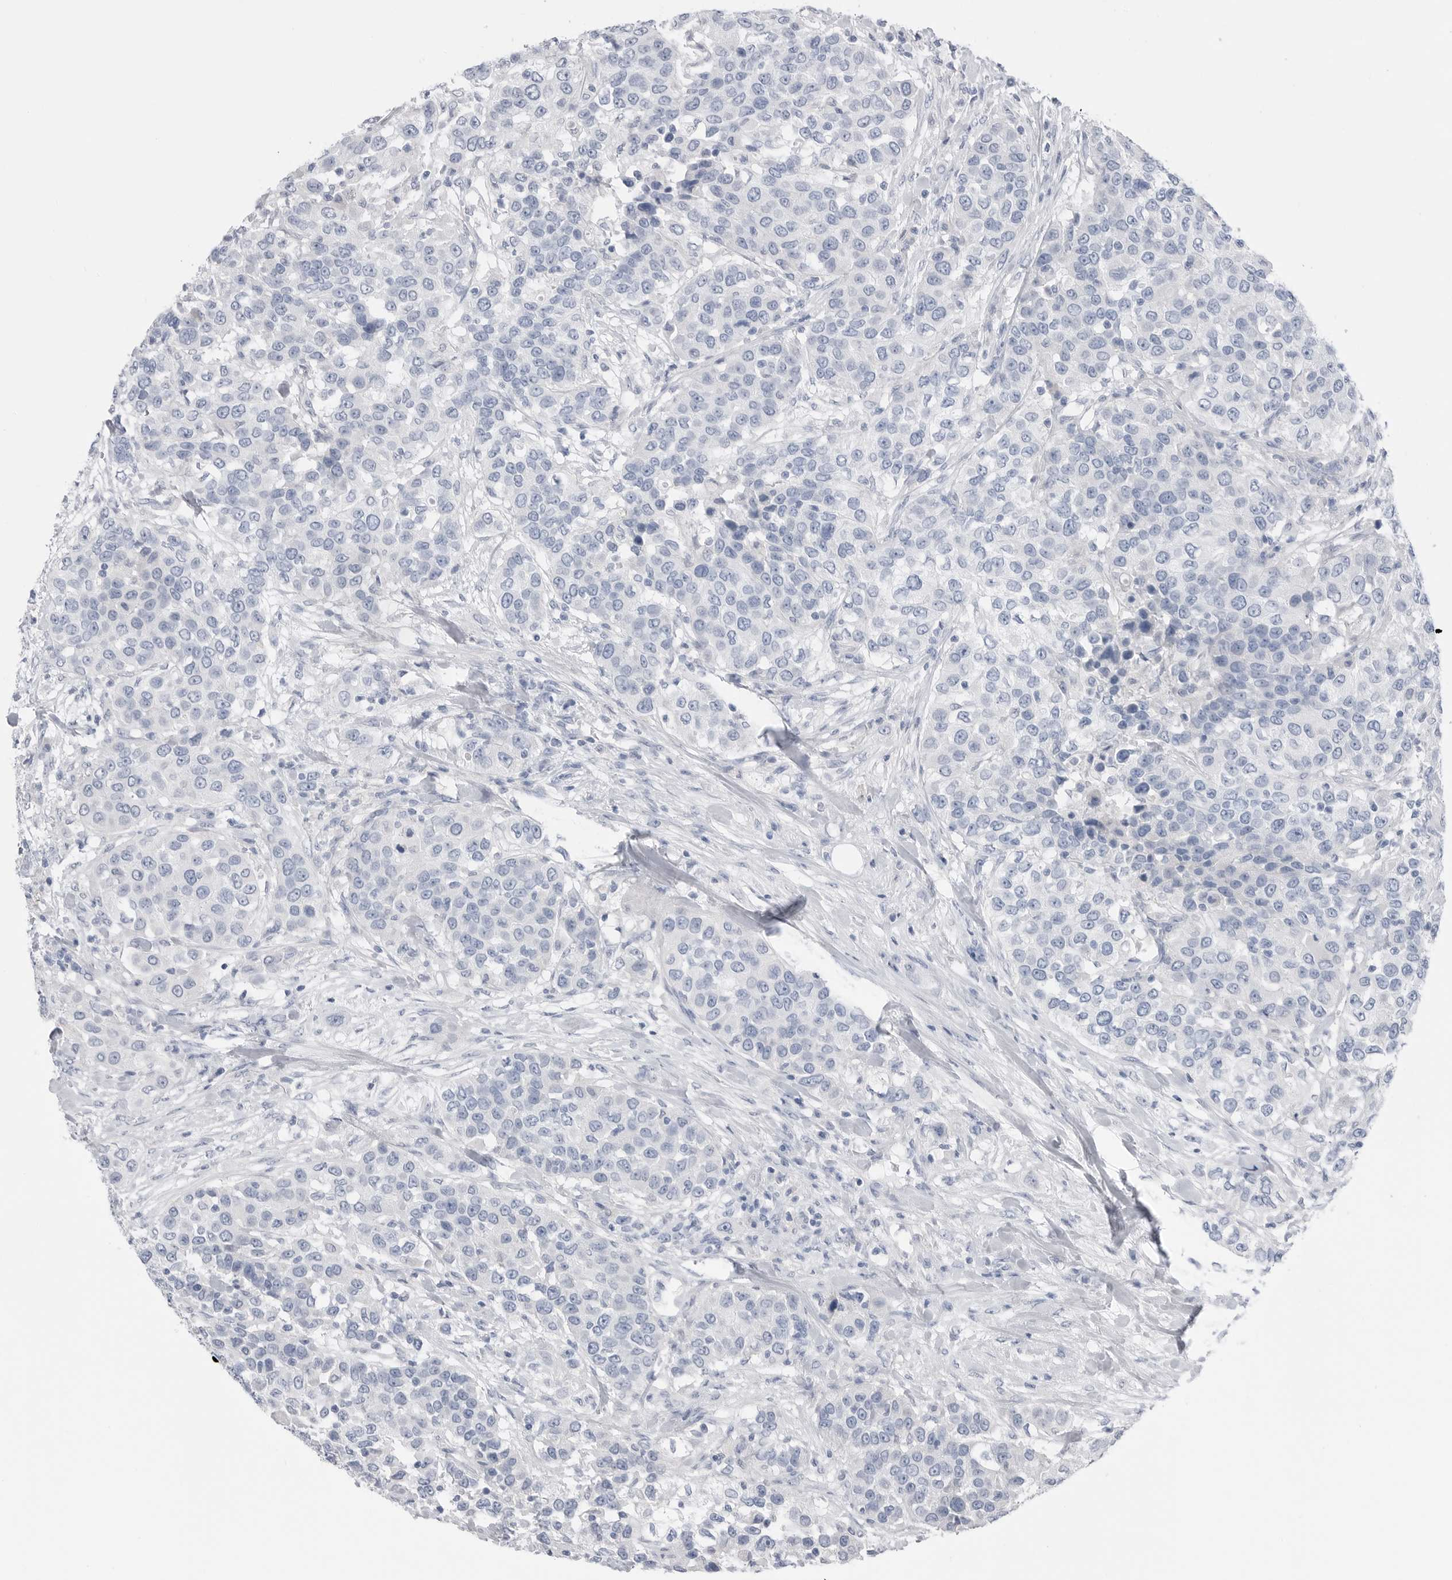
{"staining": {"intensity": "negative", "quantity": "none", "location": "none"}, "tissue": "urothelial cancer", "cell_type": "Tumor cells", "image_type": "cancer", "snomed": [{"axis": "morphology", "description": "Urothelial carcinoma, High grade"}, {"axis": "topography", "description": "Urinary bladder"}], "caption": "IHC histopathology image of urothelial carcinoma (high-grade) stained for a protein (brown), which demonstrates no expression in tumor cells.", "gene": "ABHD12", "patient": {"sex": "female", "age": 80}}